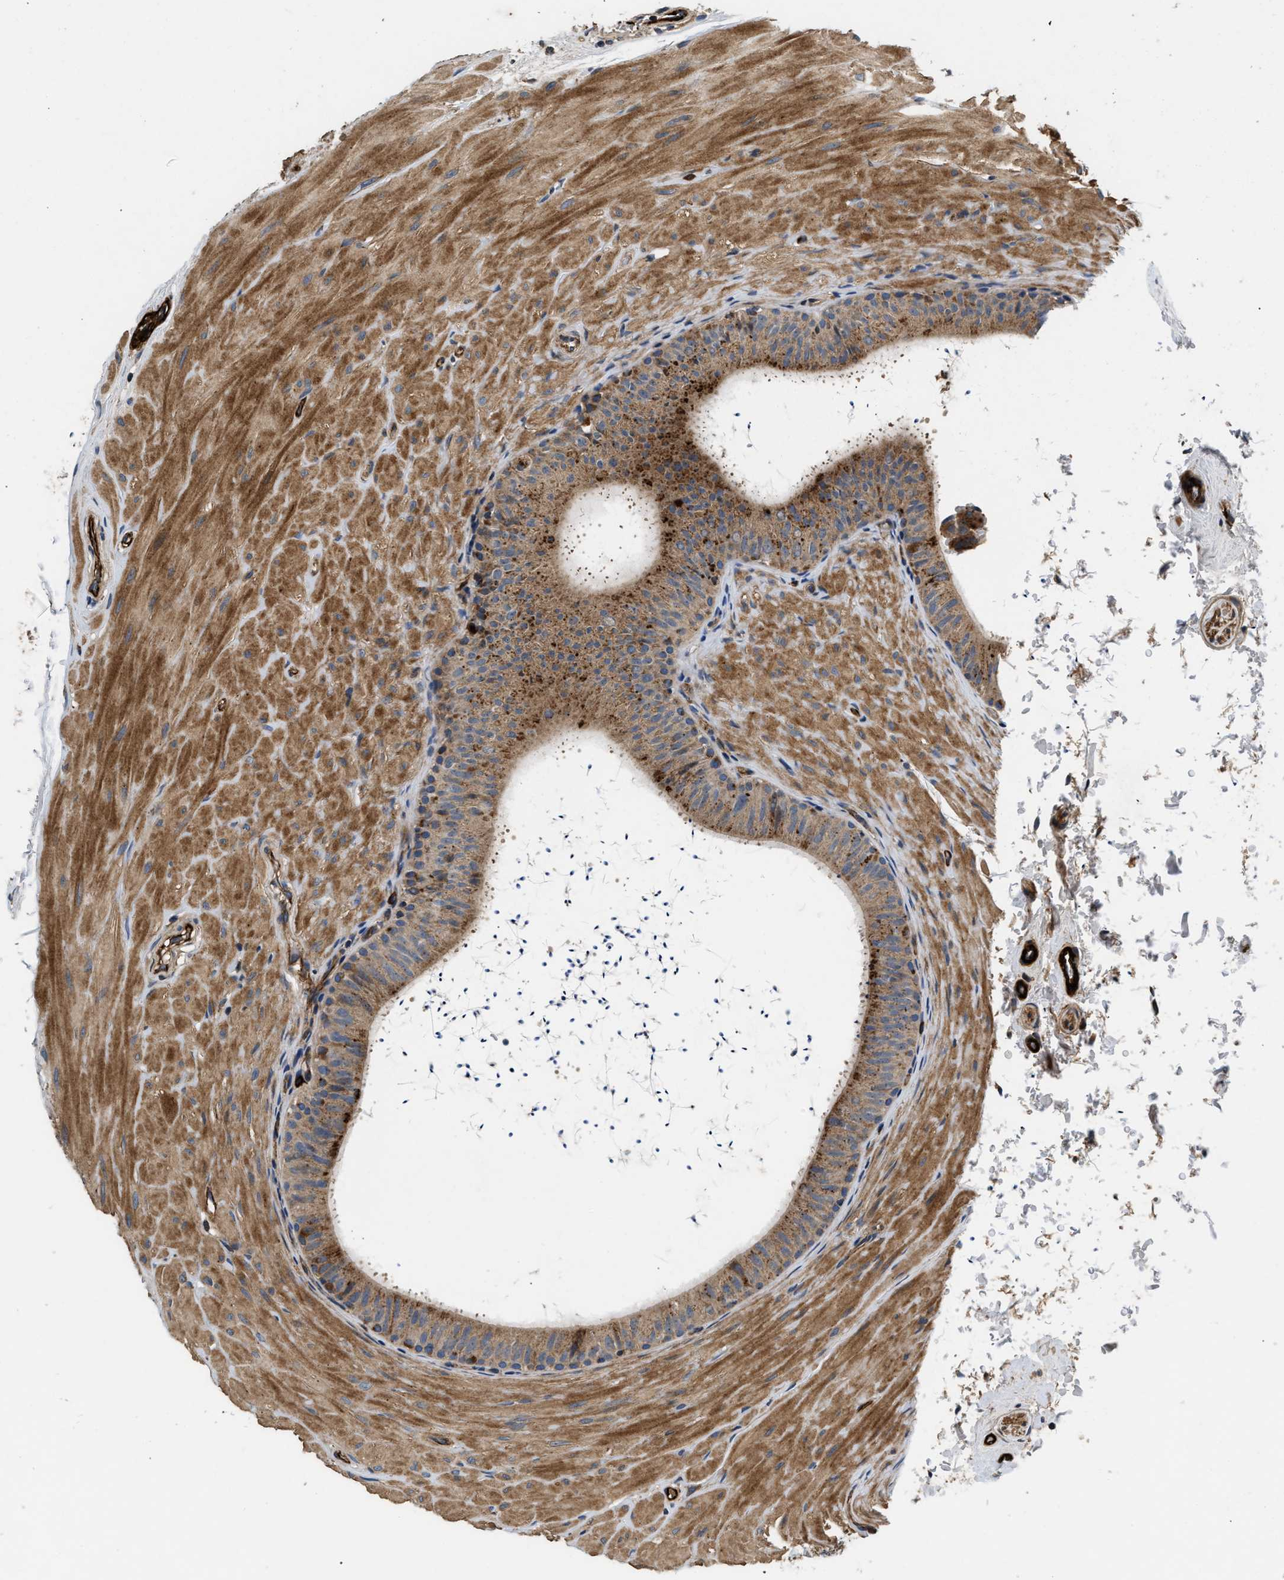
{"staining": {"intensity": "moderate", "quantity": ">75%", "location": "cytoplasmic/membranous"}, "tissue": "epididymis", "cell_type": "Glandular cells", "image_type": "normal", "snomed": [{"axis": "morphology", "description": "Normal tissue, NOS"}, {"axis": "topography", "description": "Epididymis"}], "caption": "An immunohistochemistry micrograph of normal tissue is shown. Protein staining in brown shows moderate cytoplasmic/membranous positivity in epididymis within glandular cells. Using DAB (3,3'-diaminobenzidine) (brown) and hematoxylin (blue) stains, captured at high magnification using brightfield microscopy.", "gene": "NME6", "patient": {"sex": "male", "age": 34}}